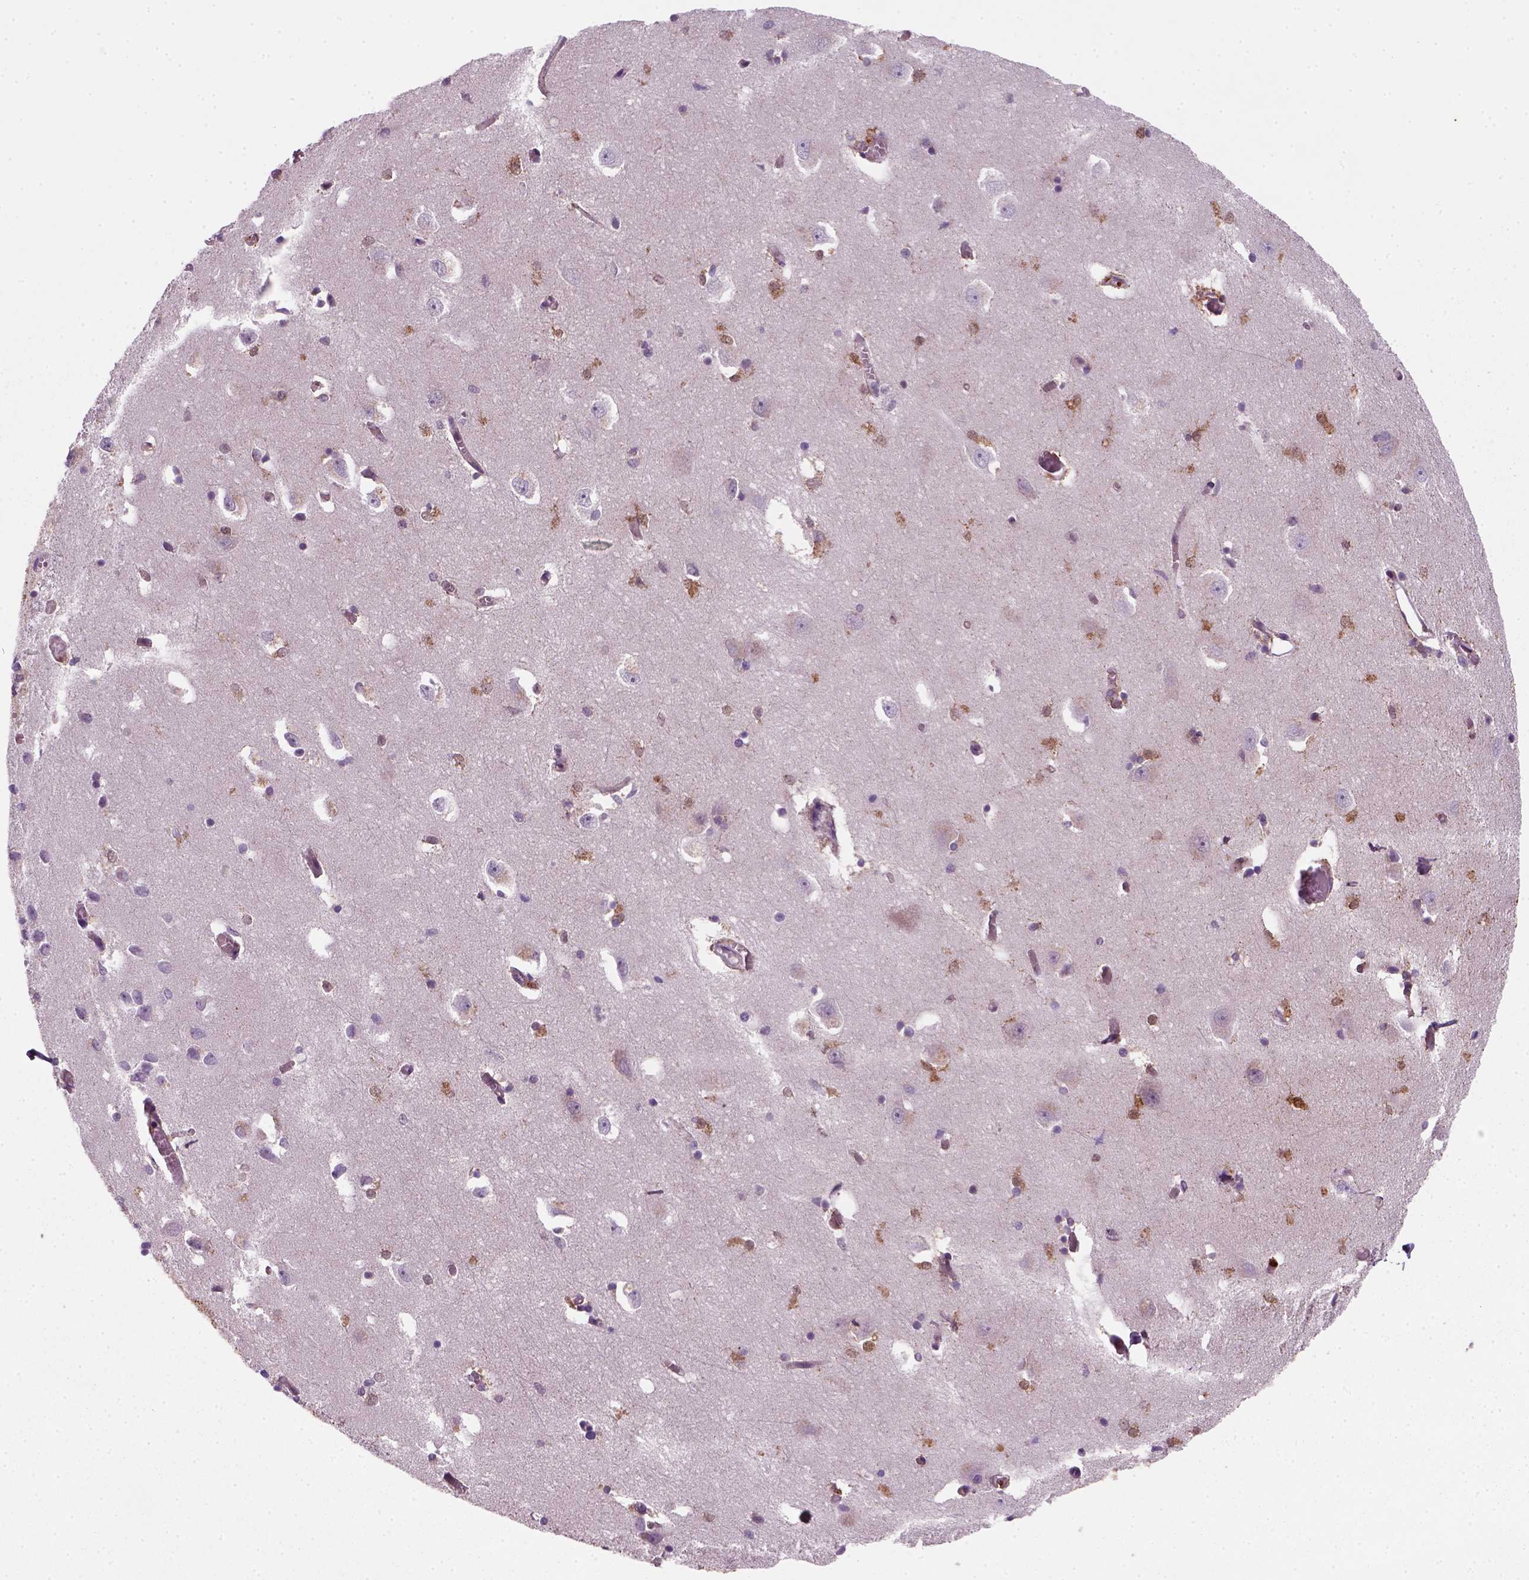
{"staining": {"intensity": "strong", "quantity": "<25%", "location": "cytoplasmic/membranous"}, "tissue": "caudate", "cell_type": "Glial cells", "image_type": "normal", "snomed": [{"axis": "morphology", "description": "Normal tissue, NOS"}, {"axis": "topography", "description": "Lateral ventricle wall"}, {"axis": "topography", "description": "Hippocampus"}], "caption": "Immunohistochemical staining of unremarkable caudate shows <25% levels of strong cytoplasmic/membranous protein positivity in about <25% of glial cells.", "gene": "NUDT16L1", "patient": {"sex": "female", "age": 63}}